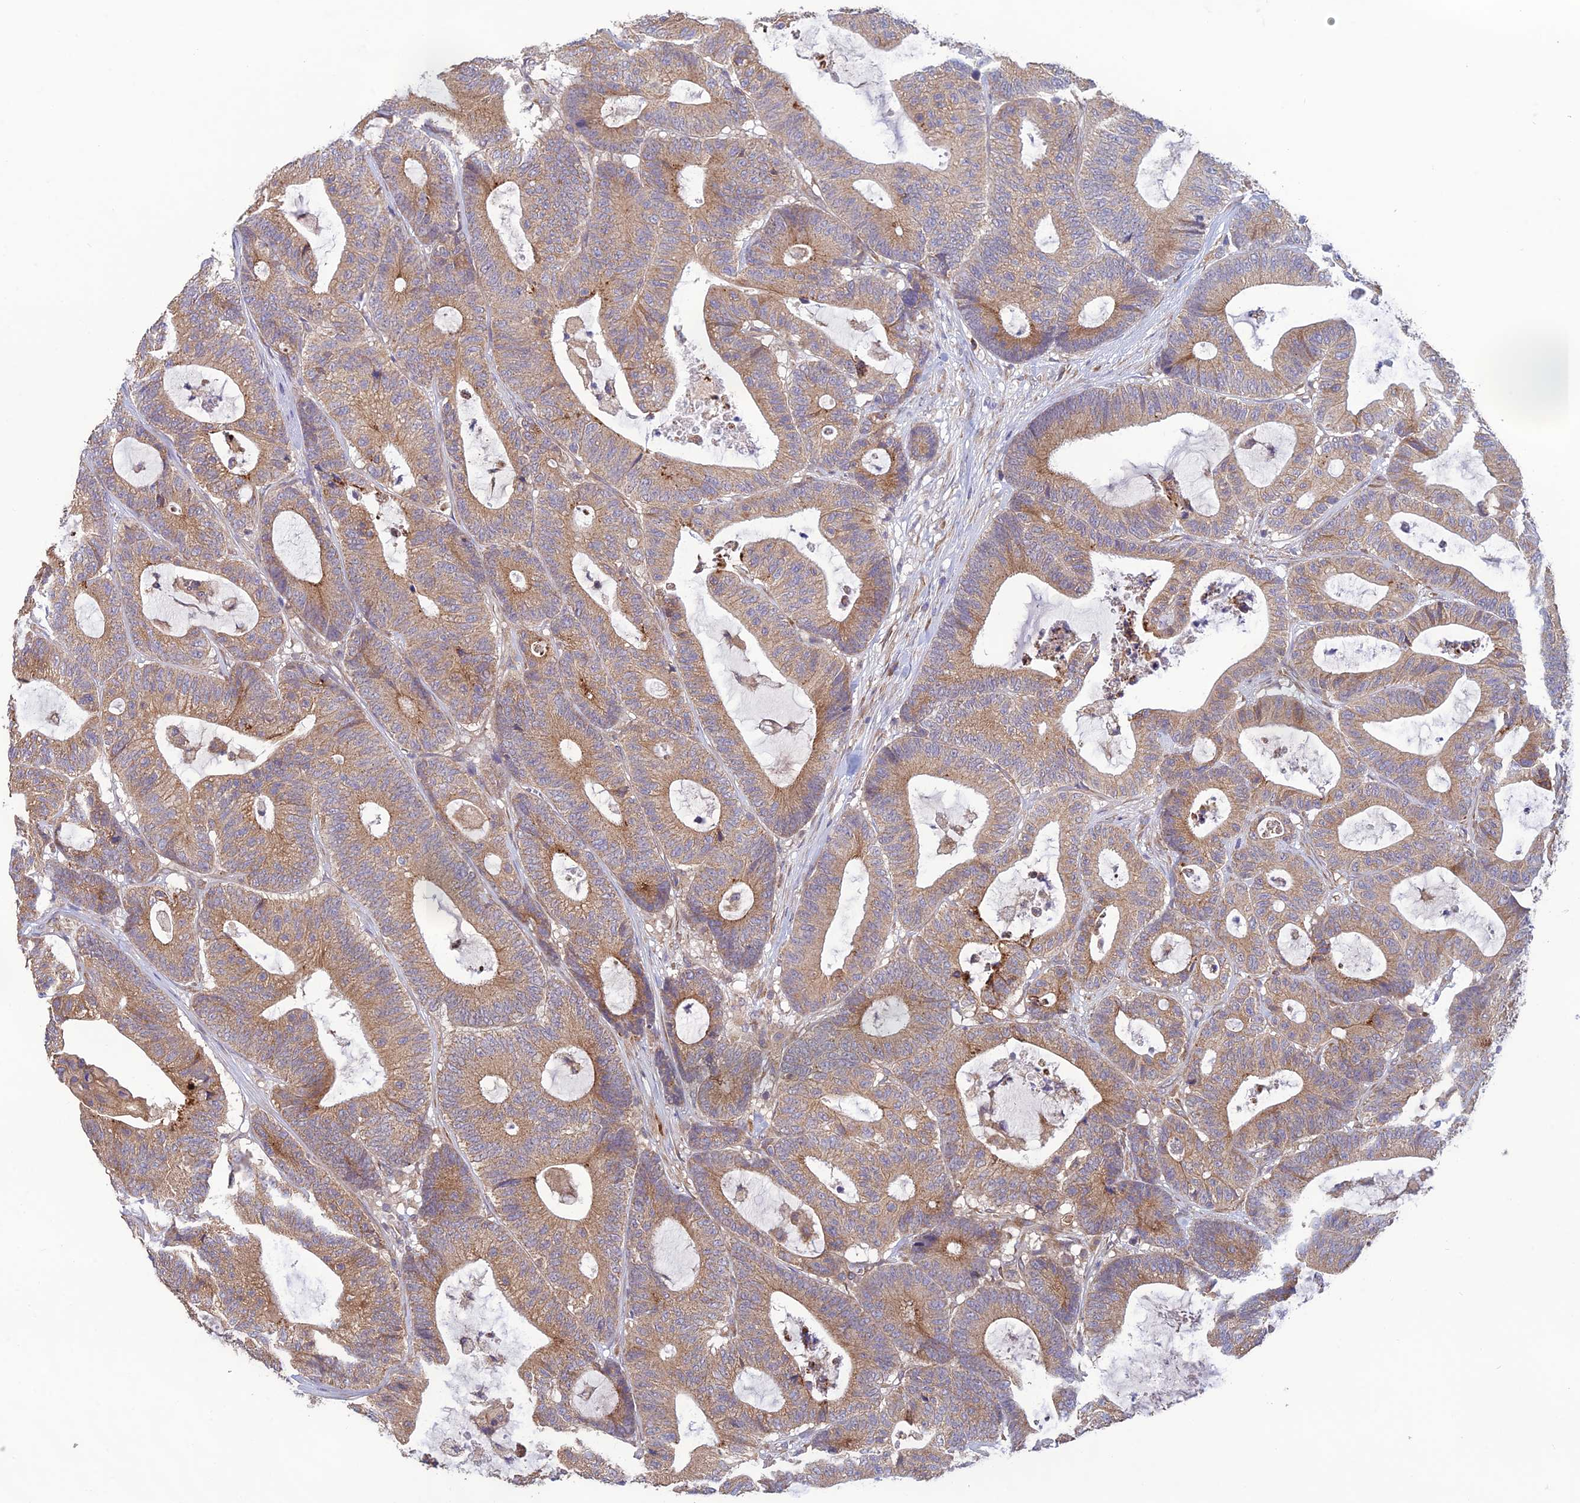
{"staining": {"intensity": "moderate", "quantity": ">75%", "location": "cytoplasmic/membranous"}, "tissue": "colorectal cancer", "cell_type": "Tumor cells", "image_type": "cancer", "snomed": [{"axis": "morphology", "description": "Adenocarcinoma, NOS"}, {"axis": "topography", "description": "Colon"}], "caption": "Protein analysis of colorectal cancer tissue exhibits moderate cytoplasmic/membranous expression in about >75% of tumor cells.", "gene": "MRNIP", "patient": {"sex": "female", "age": 84}}